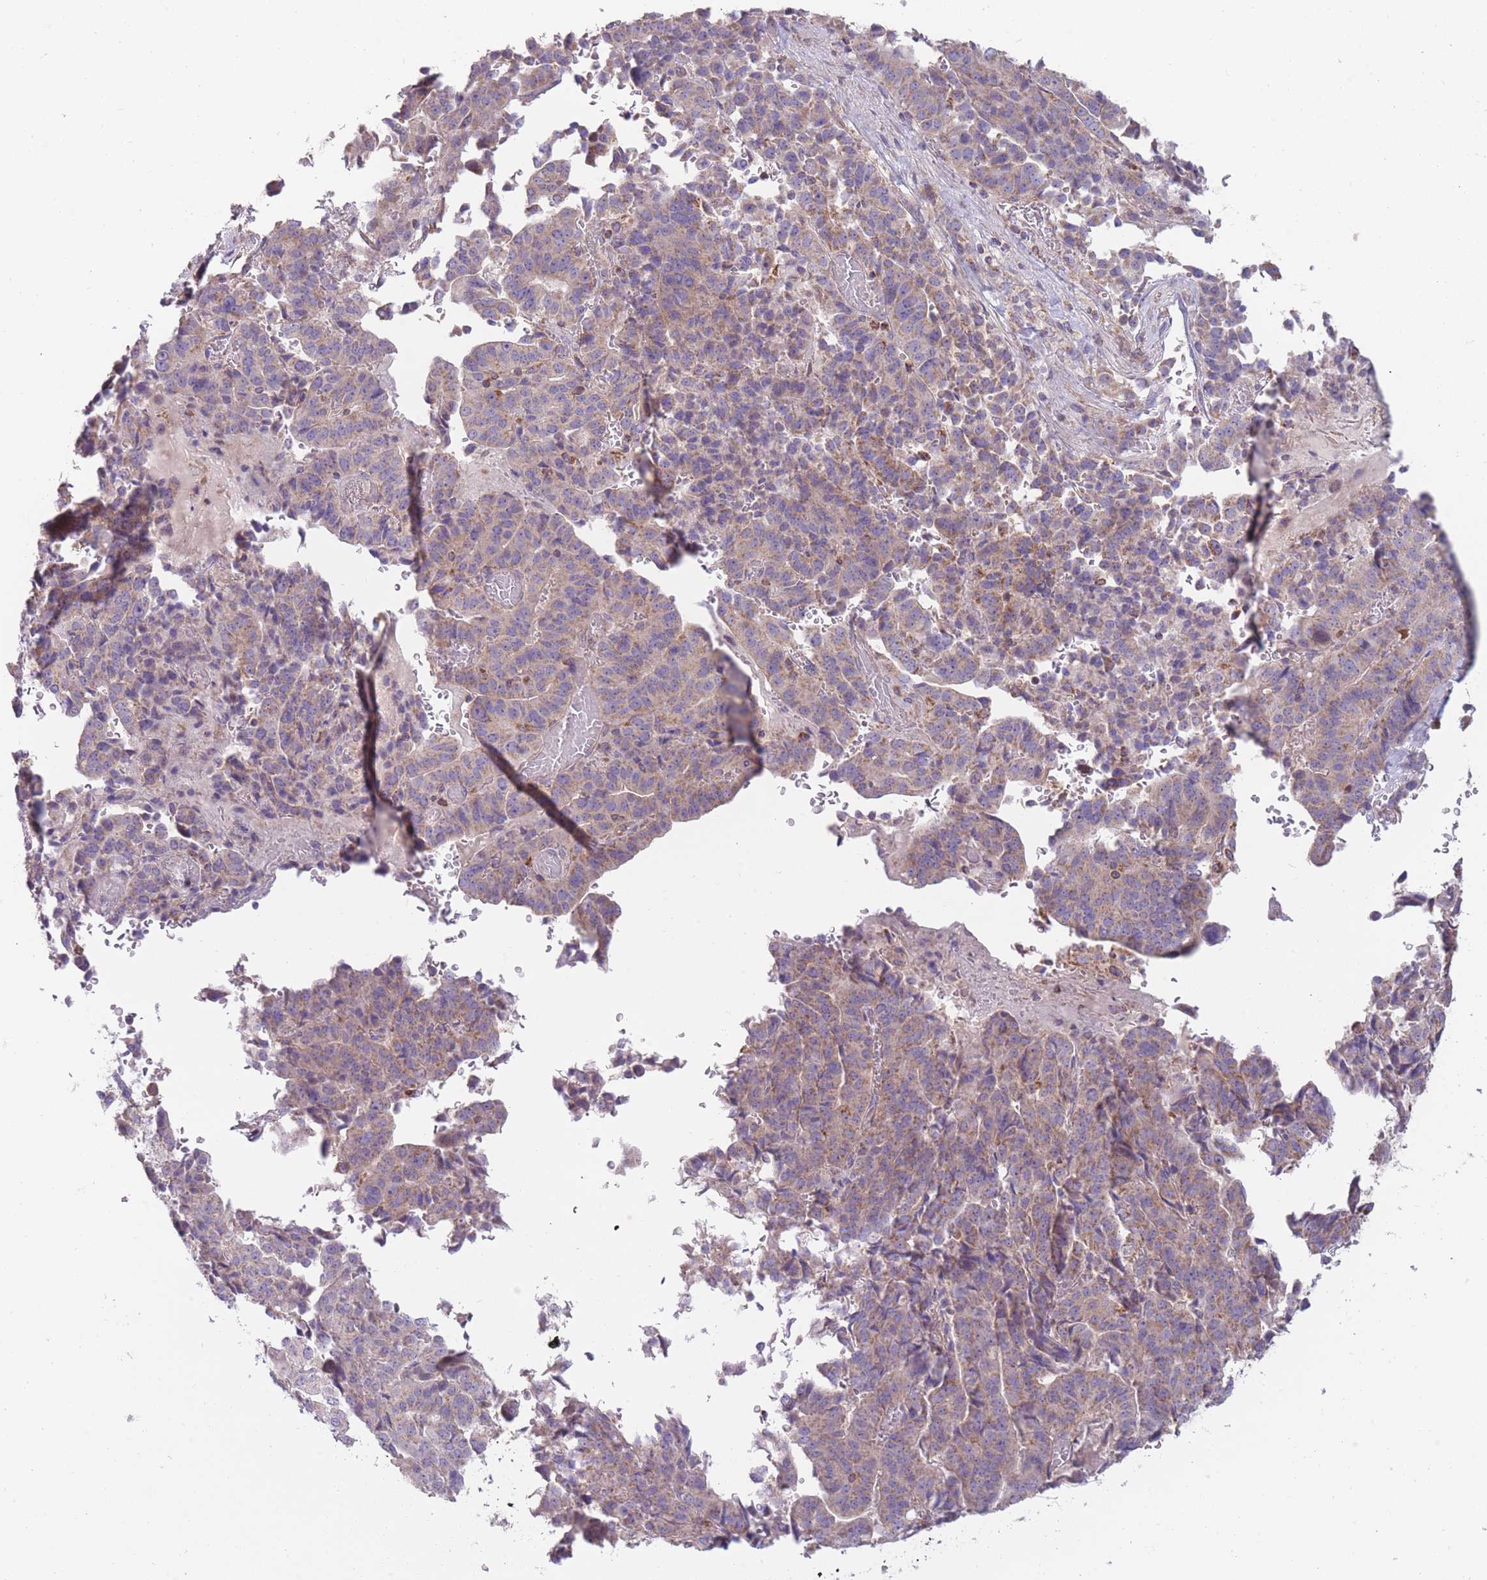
{"staining": {"intensity": "moderate", "quantity": "<25%", "location": "cytoplasmic/membranous"}, "tissue": "stomach cancer", "cell_type": "Tumor cells", "image_type": "cancer", "snomed": [{"axis": "morphology", "description": "Adenocarcinoma, NOS"}, {"axis": "topography", "description": "Stomach"}], "caption": "A photomicrograph of human stomach adenocarcinoma stained for a protein demonstrates moderate cytoplasmic/membranous brown staining in tumor cells.", "gene": "NDUFA9", "patient": {"sex": "male", "age": 48}}